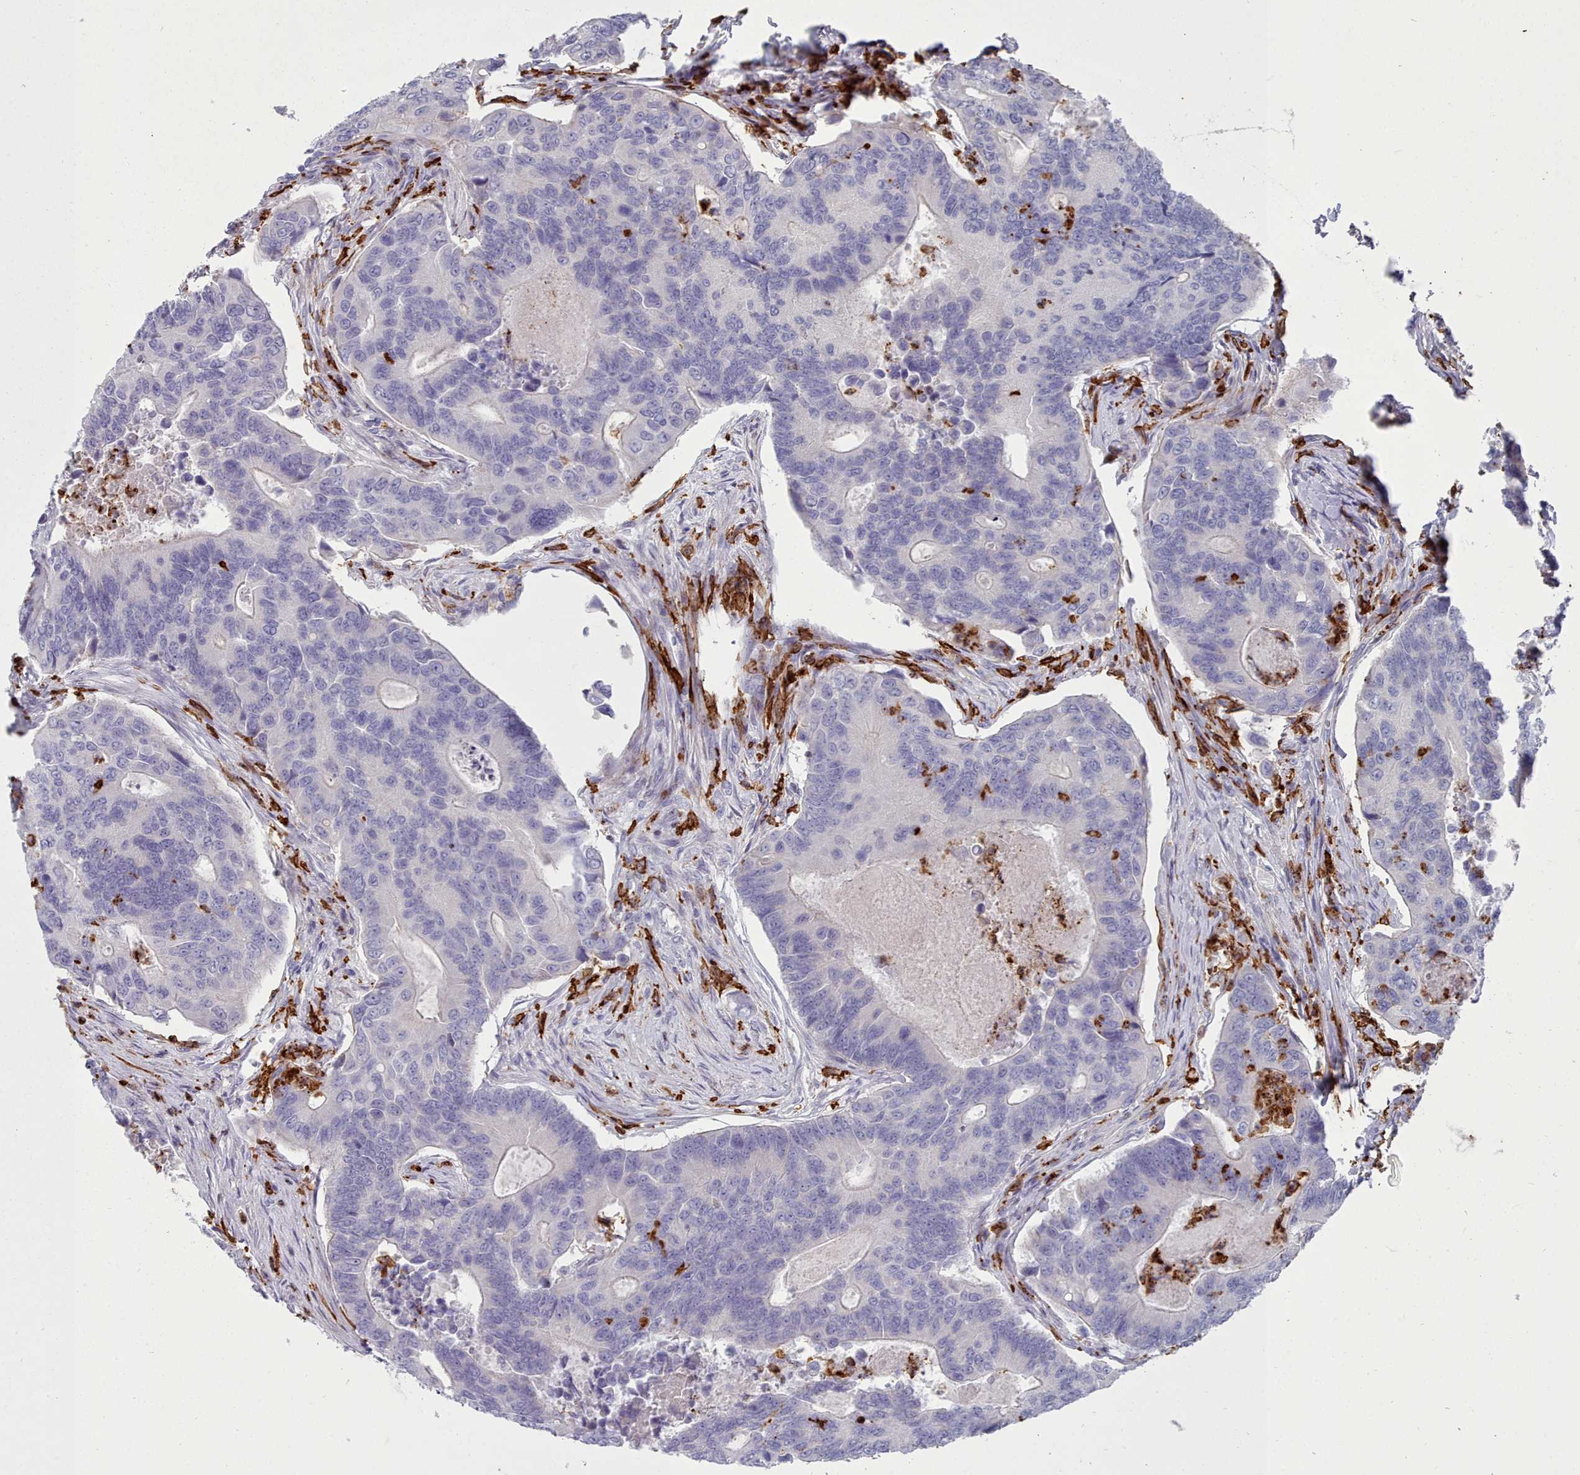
{"staining": {"intensity": "negative", "quantity": "none", "location": "none"}, "tissue": "colorectal cancer", "cell_type": "Tumor cells", "image_type": "cancer", "snomed": [{"axis": "morphology", "description": "Adenocarcinoma, NOS"}, {"axis": "topography", "description": "Colon"}], "caption": "Immunohistochemistry (IHC) photomicrograph of neoplastic tissue: colorectal adenocarcinoma stained with DAB exhibits no significant protein staining in tumor cells.", "gene": "AIF1", "patient": {"sex": "female", "age": 67}}